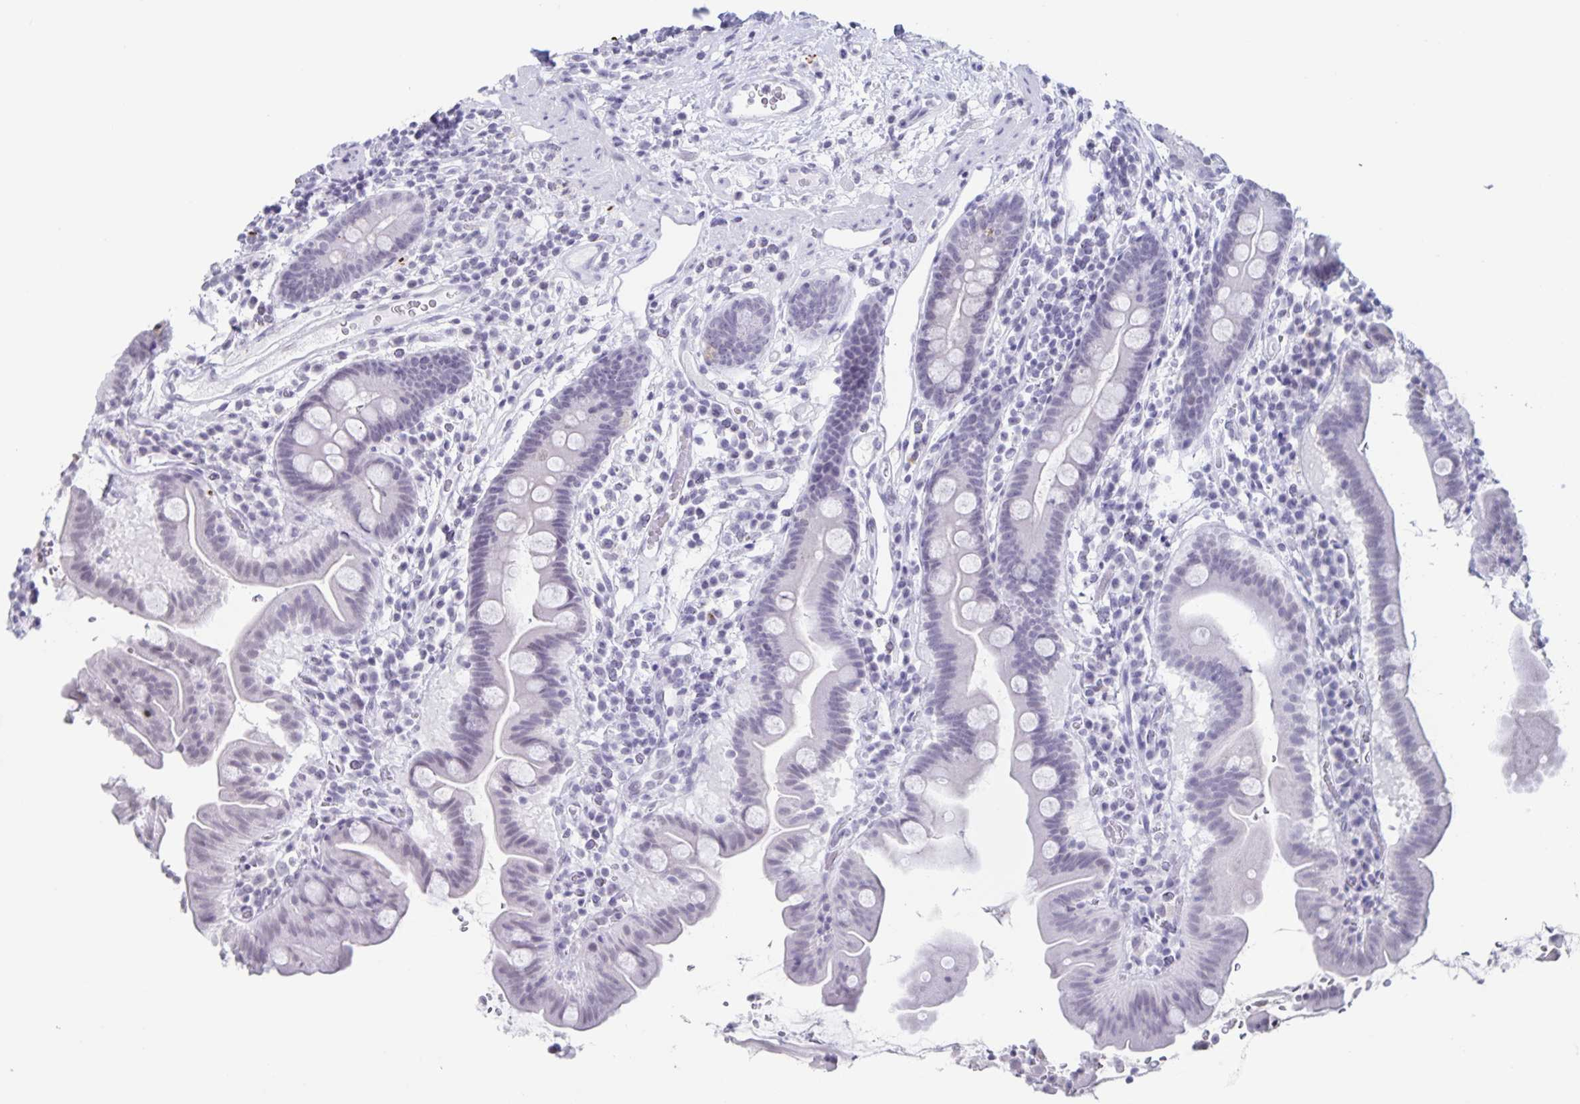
{"staining": {"intensity": "negative", "quantity": "none", "location": "none"}, "tissue": "small intestine", "cell_type": "Glandular cells", "image_type": "normal", "snomed": [{"axis": "morphology", "description": "Normal tissue, NOS"}, {"axis": "topography", "description": "Small intestine"}], "caption": "Small intestine was stained to show a protein in brown. There is no significant positivity in glandular cells. (Stains: DAB (3,3'-diaminobenzidine) IHC with hematoxylin counter stain, Microscopy: brightfield microscopy at high magnification).", "gene": "LCE6A", "patient": {"sex": "male", "age": 26}}